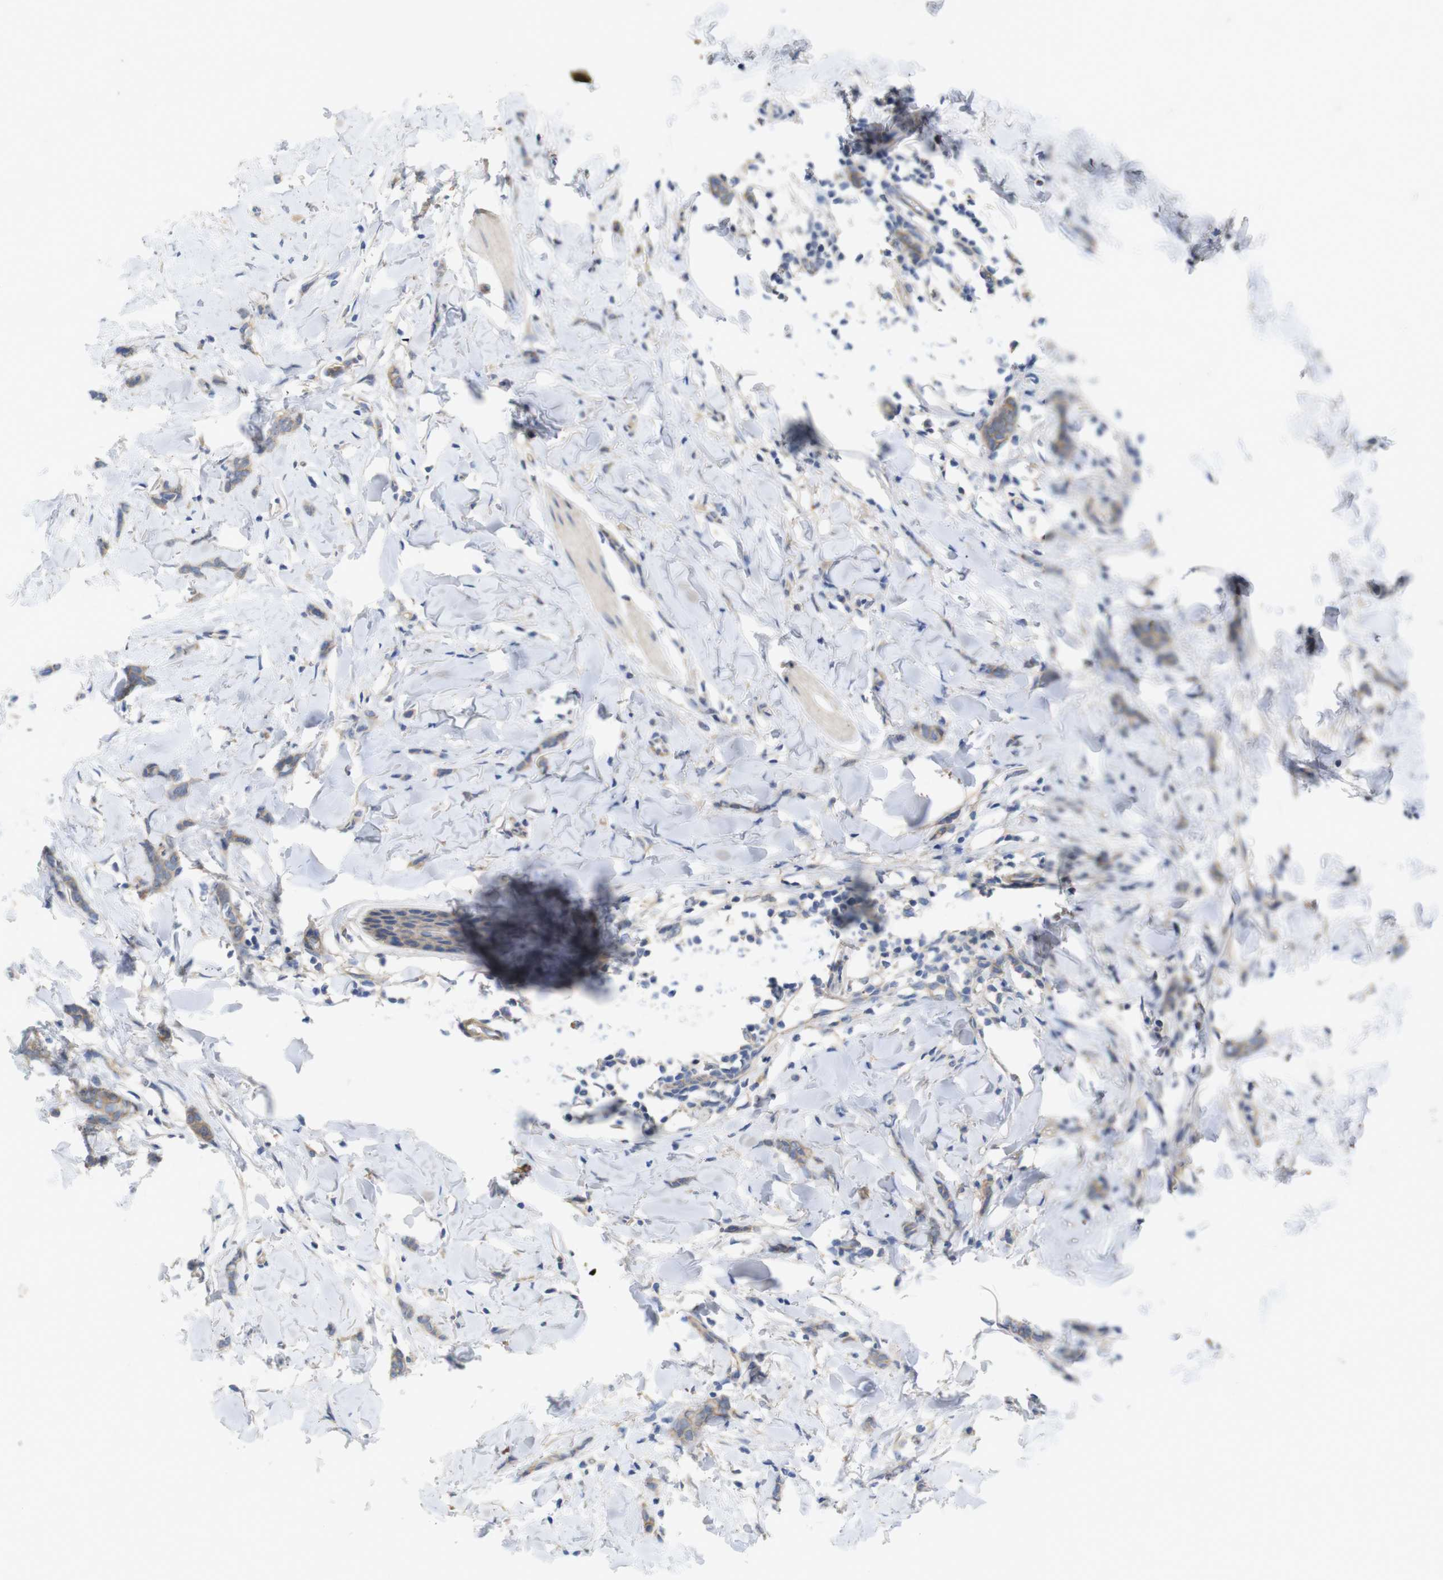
{"staining": {"intensity": "weak", "quantity": ">75%", "location": "cytoplasmic/membranous"}, "tissue": "breast cancer", "cell_type": "Tumor cells", "image_type": "cancer", "snomed": [{"axis": "morphology", "description": "Lobular carcinoma"}, {"axis": "topography", "description": "Skin"}, {"axis": "topography", "description": "Breast"}], "caption": "The image shows staining of breast cancer, revealing weak cytoplasmic/membranous protein staining (brown color) within tumor cells. (IHC, brightfield microscopy, high magnification).", "gene": "KIDINS220", "patient": {"sex": "female", "age": 46}}